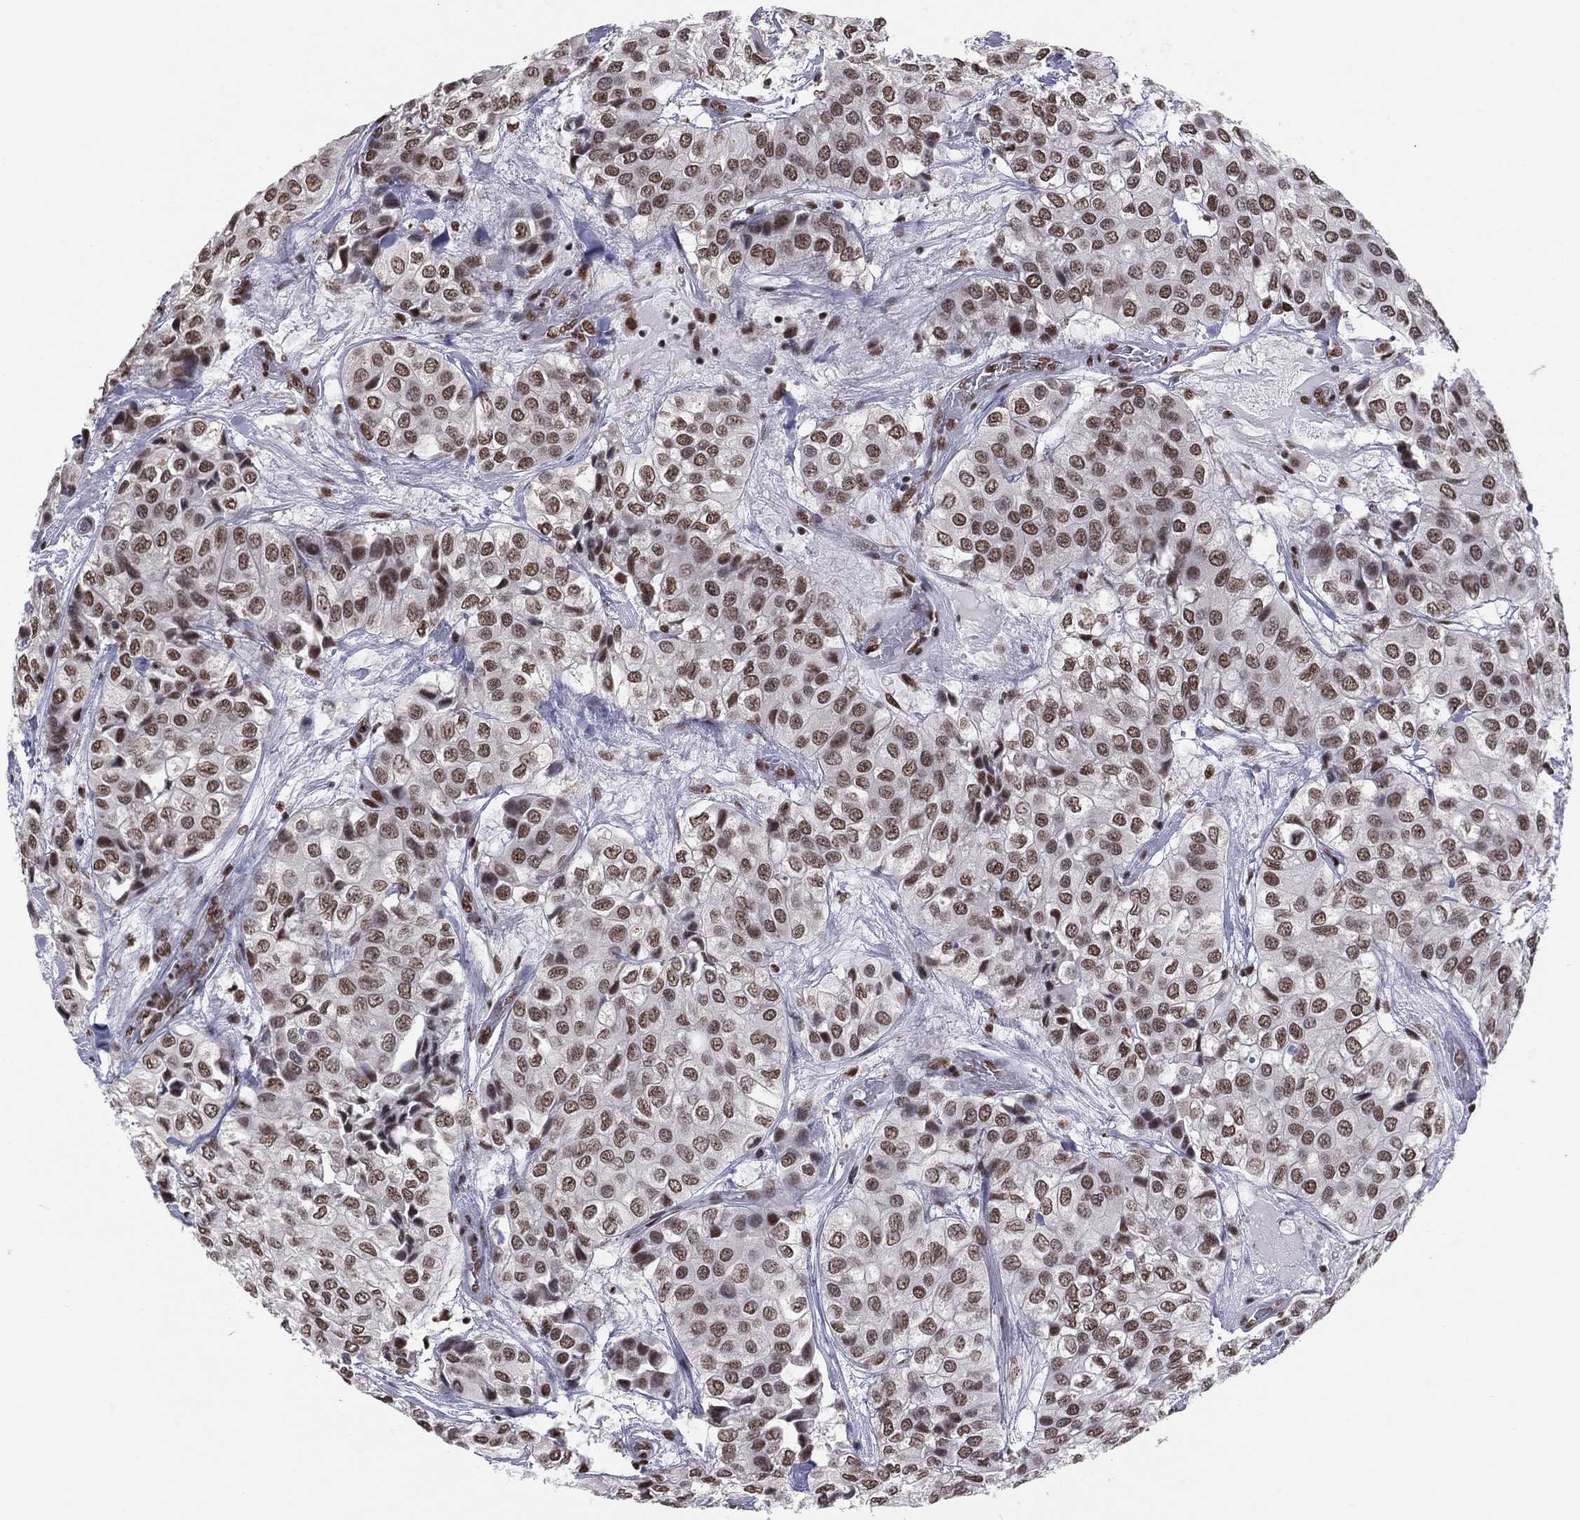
{"staining": {"intensity": "strong", "quantity": ">75%", "location": "nuclear"}, "tissue": "urothelial cancer", "cell_type": "Tumor cells", "image_type": "cancer", "snomed": [{"axis": "morphology", "description": "Urothelial carcinoma, High grade"}, {"axis": "topography", "description": "Urinary bladder"}], "caption": "An immunohistochemistry image of tumor tissue is shown. Protein staining in brown labels strong nuclear positivity in high-grade urothelial carcinoma within tumor cells. (Stains: DAB (3,3'-diaminobenzidine) in brown, nuclei in blue, Microscopy: brightfield microscopy at high magnification).", "gene": "ZNF7", "patient": {"sex": "male", "age": 73}}